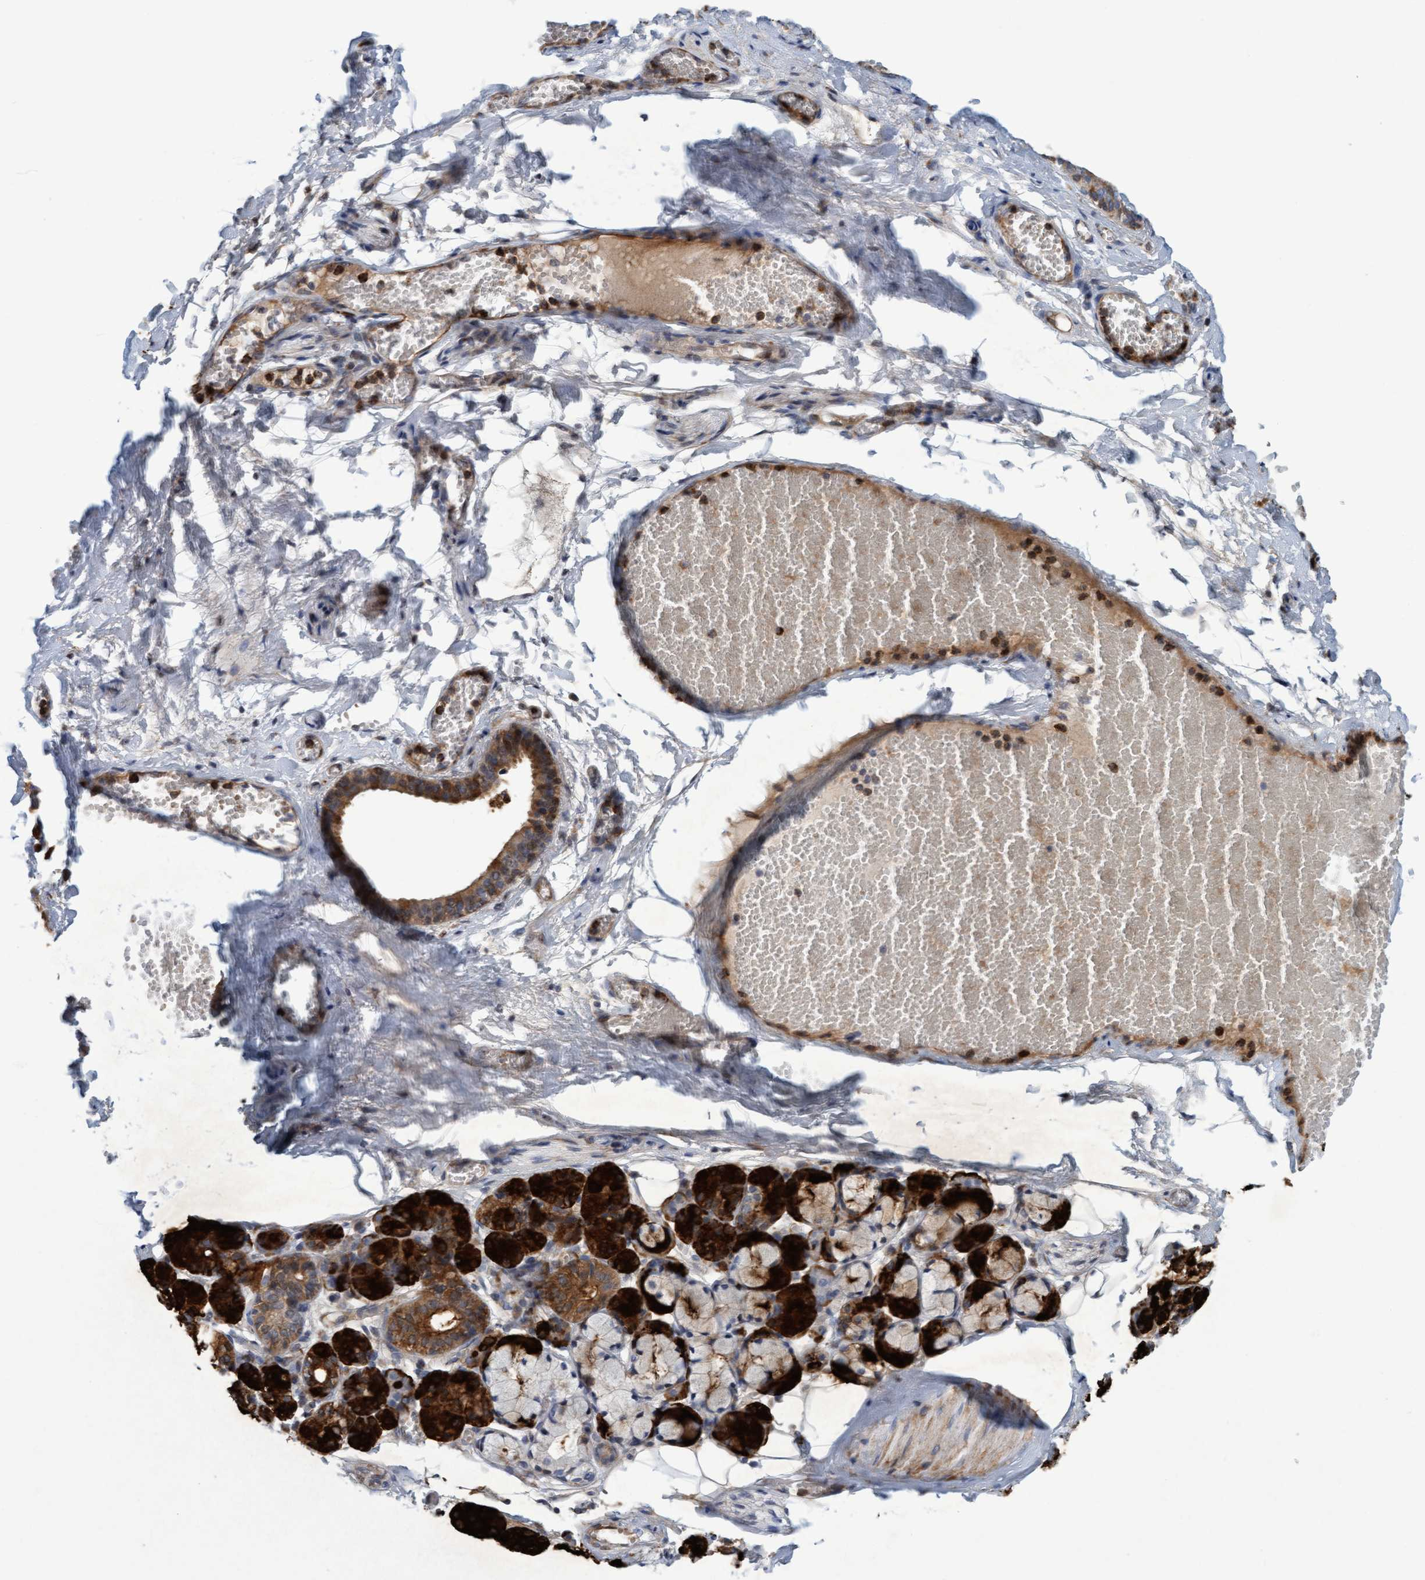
{"staining": {"intensity": "strong", "quantity": ">75%", "location": "cytoplasmic/membranous"}, "tissue": "salivary gland", "cell_type": "Glandular cells", "image_type": "normal", "snomed": [{"axis": "morphology", "description": "Normal tissue, NOS"}, {"axis": "topography", "description": "Salivary gland"}], "caption": "Immunohistochemistry (IHC) photomicrograph of normal salivary gland: human salivary gland stained using IHC displays high levels of strong protein expression localized specifically in the cytoplasmic/membranous of glandular cells, appearing as a cytoplasmic/membranous brown color.", "gene": "SLC28A3", "patient": {"sex": "male", "age": 63}}